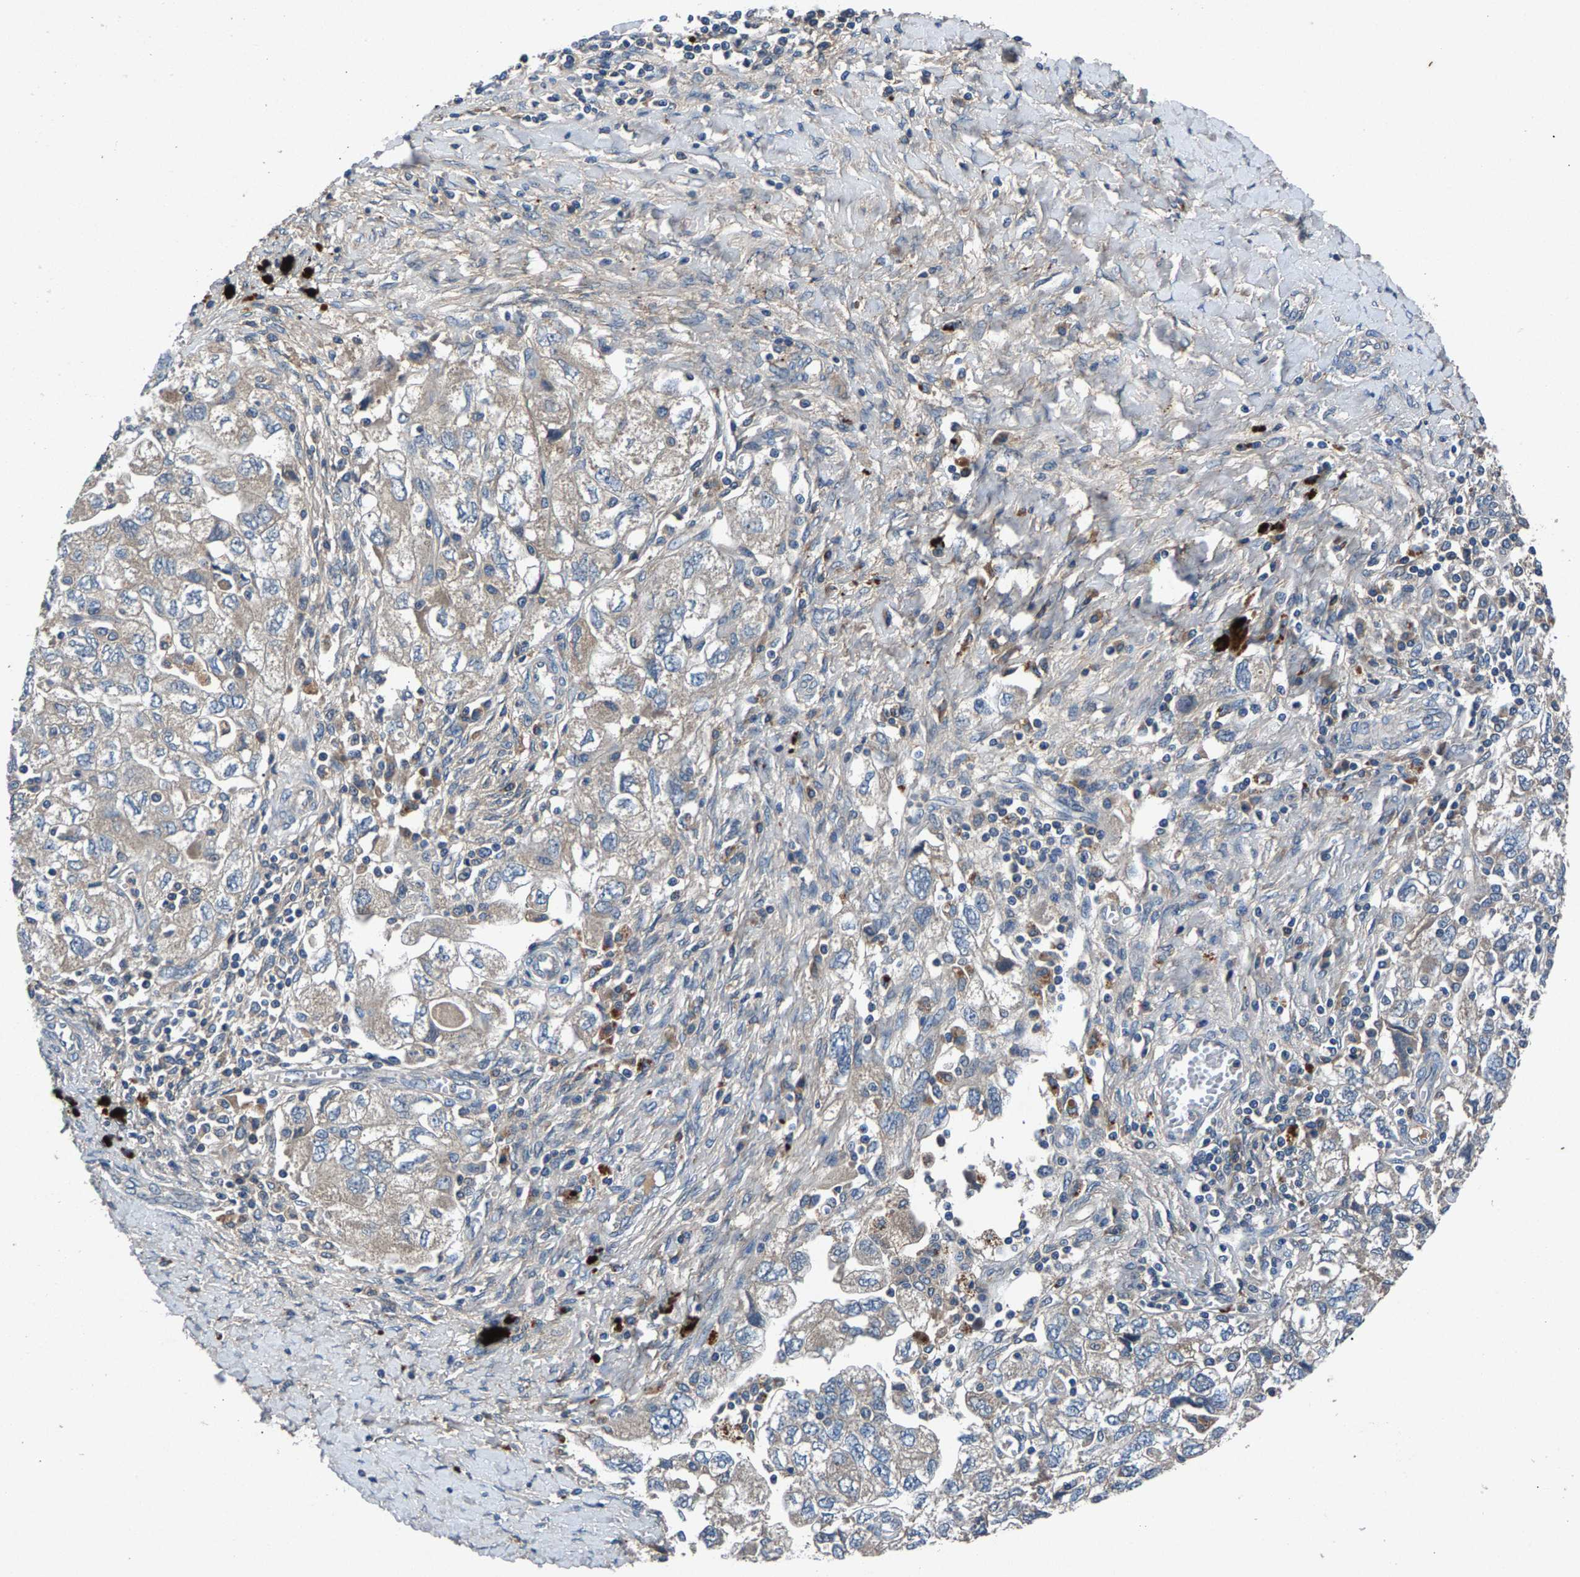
{"staining": {"intensity": "weak", "quantity": "25%-75%", "location": "cytoplasmic/membranous"}, "tissue": "ovarian cancer", "cell_type": "Tumor cells", "image_type": "cancer", "snomed": [{"axis": "morphology", "description": "Carcinoma, NOS"}, {"axis": "morphology", "description": "Cystadenocarcinoma, serous, NOS"}, {"axis": "topography", "description": "Ovary"}], "caption": "Ovarian cancer (carcinoma) stained with DAB IHC shows low levels of weak cytoplasmic/membranous expression in approximately 25%-75% of tumor cells.", "gene": "PRXL2C", "patient": {"sex": "female", "age": 69}}